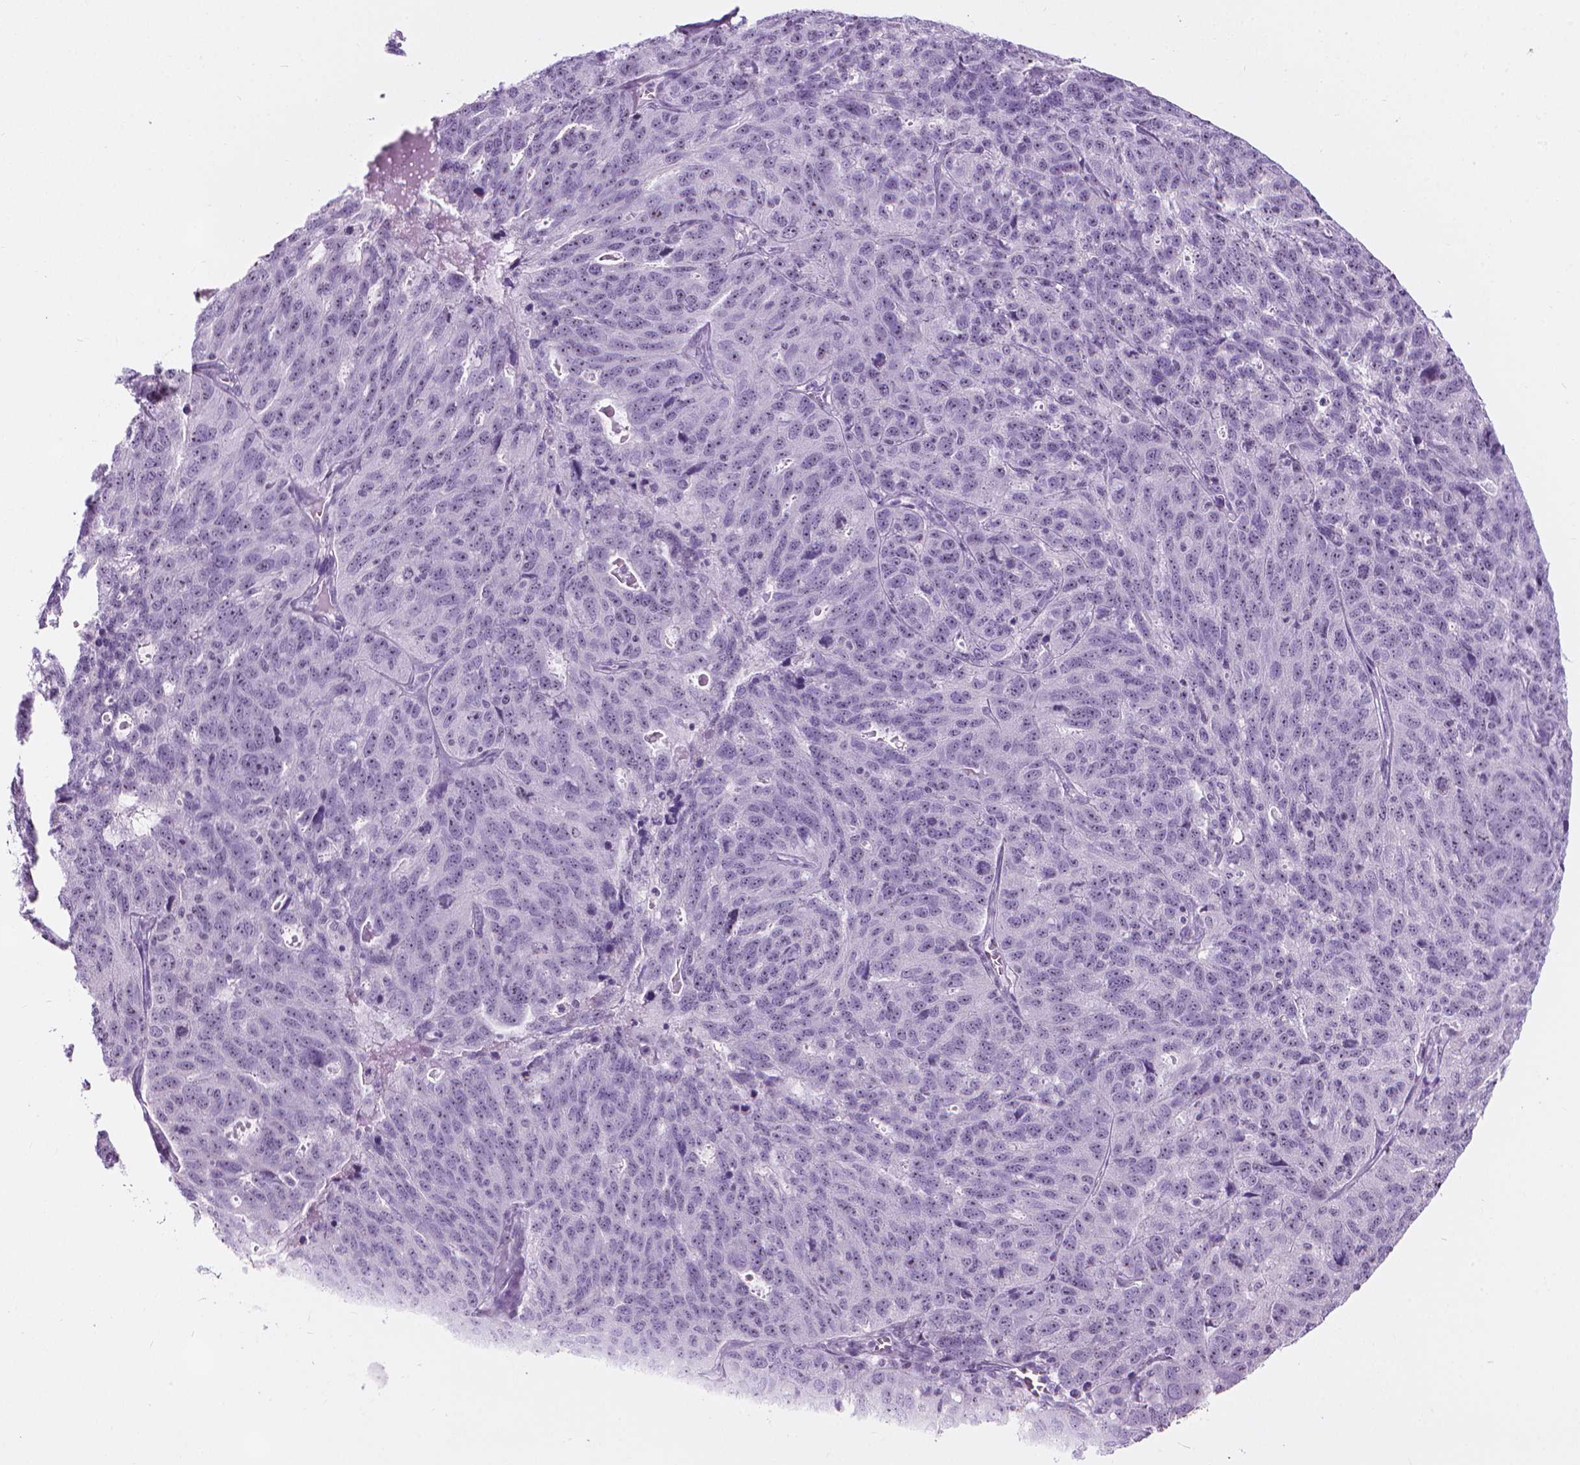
{"staining": {"intensity": "weak", "quantity": "25%-75%", "location": "nuclear"}, "tissue": "ovarian cancer", "cell_type": "Tumor cells", "image_type": "cancer", "snomed": [{"axis": "morphology", "description": "Cystadenocarcinoma, serous, NOS"}, {"axis": "topography", "description": "Ovary"}], "caption": "Weak nuclear positivity for a protein is identified in approximately 25%-75% of tumor cells of ovarian serous cystadenocarcinoma using IHC.", "gene": "NOL7", "patient": {"sex": "female", "age": 71}}